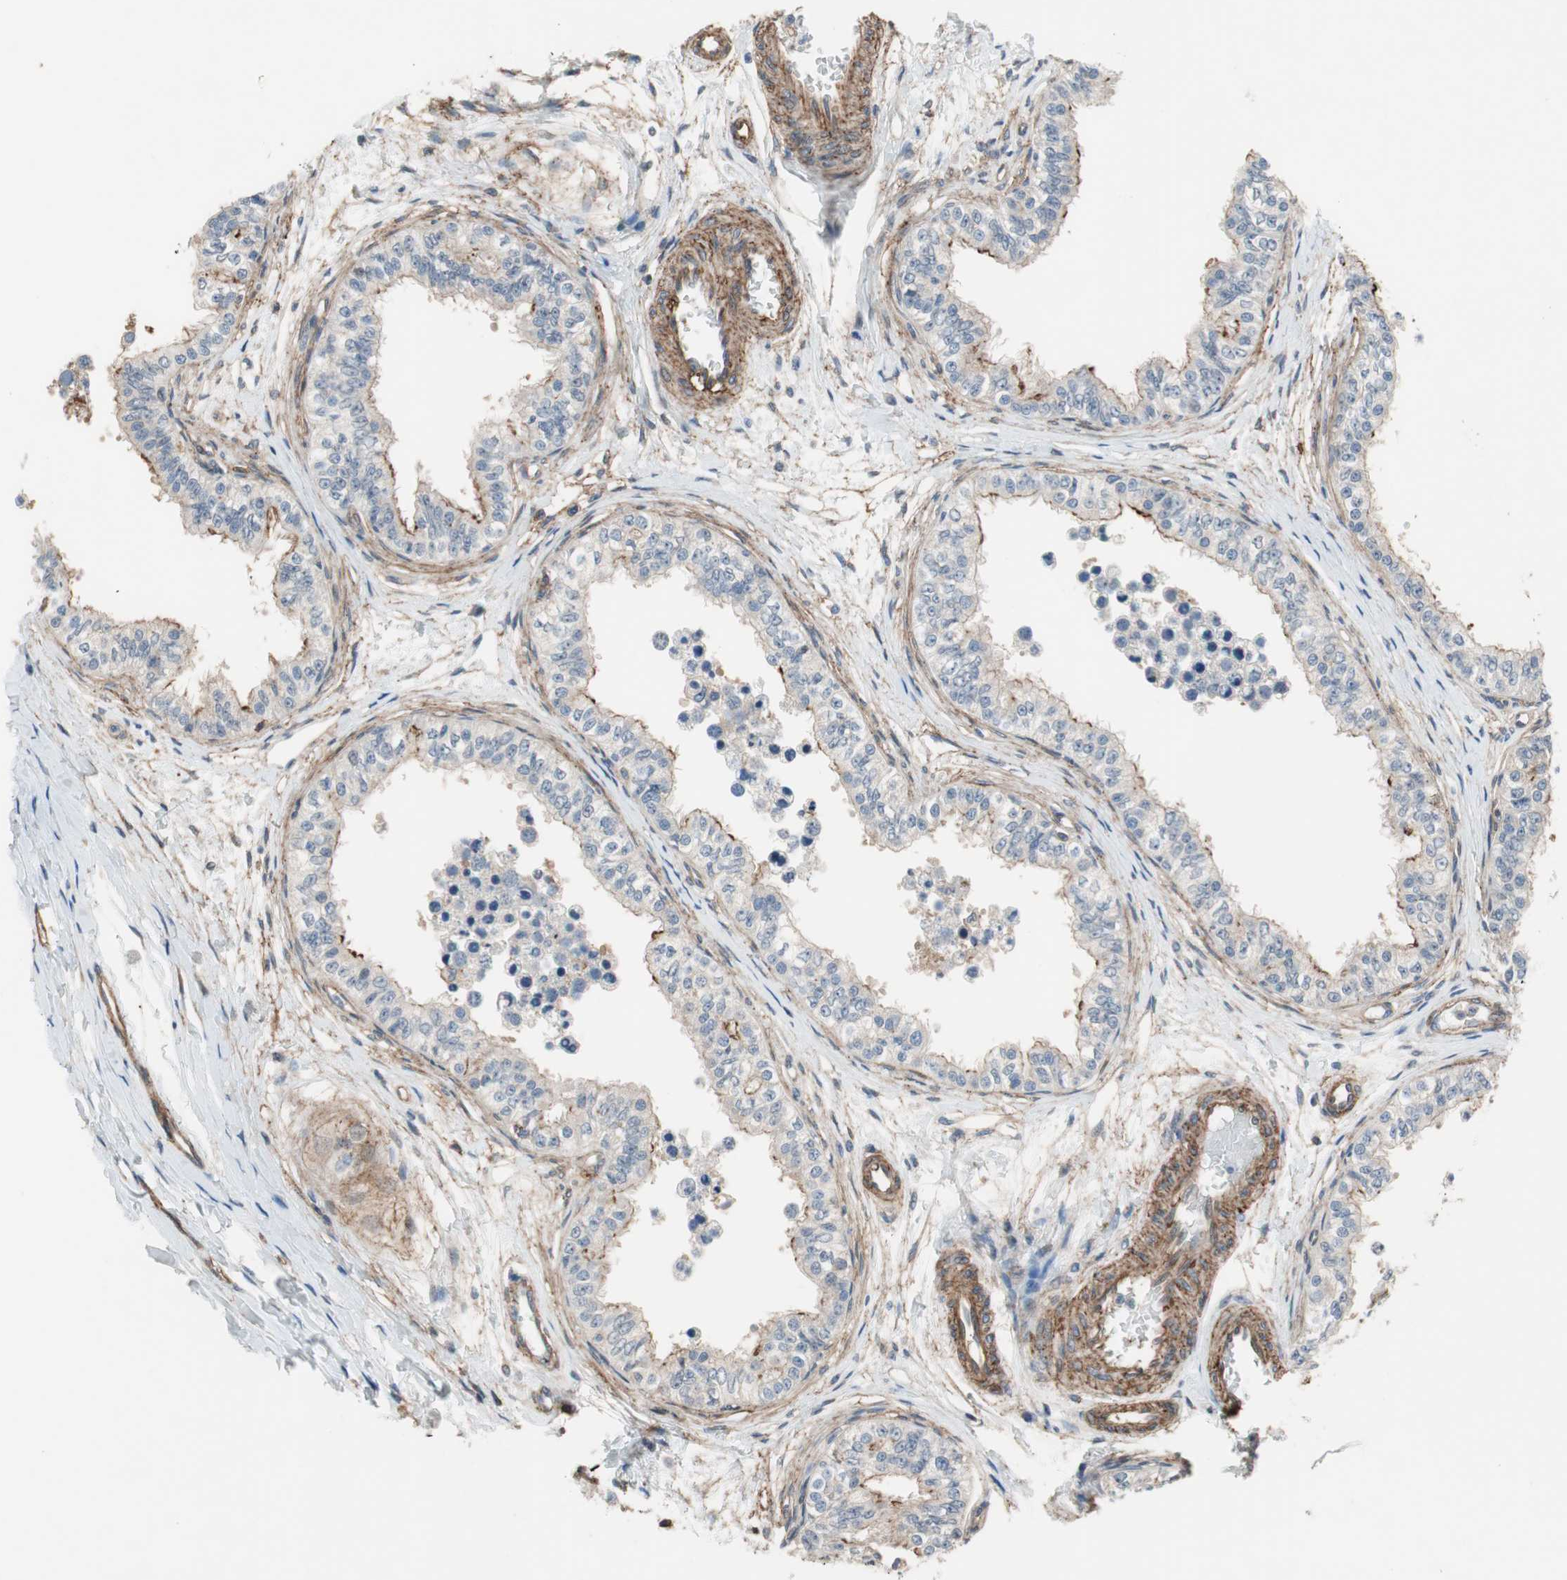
{"staining": {"intensity": "negative", "quantity": "none", "location": "none"}, "tissue": "epididymis", "cell_type": "Glandular cells", "image_type": "normal", "snomed": [{"axis": "morphology", "description": "Normal tissue, NOS"}, {"axis": "morphology", "description": "Adenocarcinoma, metastatic, NOS"}, {"axis": "topography", "description": "Testis"}, {"axis": "topography", "description": "Epididymis"}], "caption": "Immunohistochemistry of benign human epididymis shows no positivity in glandular cells.", "gene": "GRHL1", "patient": {"sex": "male", "age": 26}}